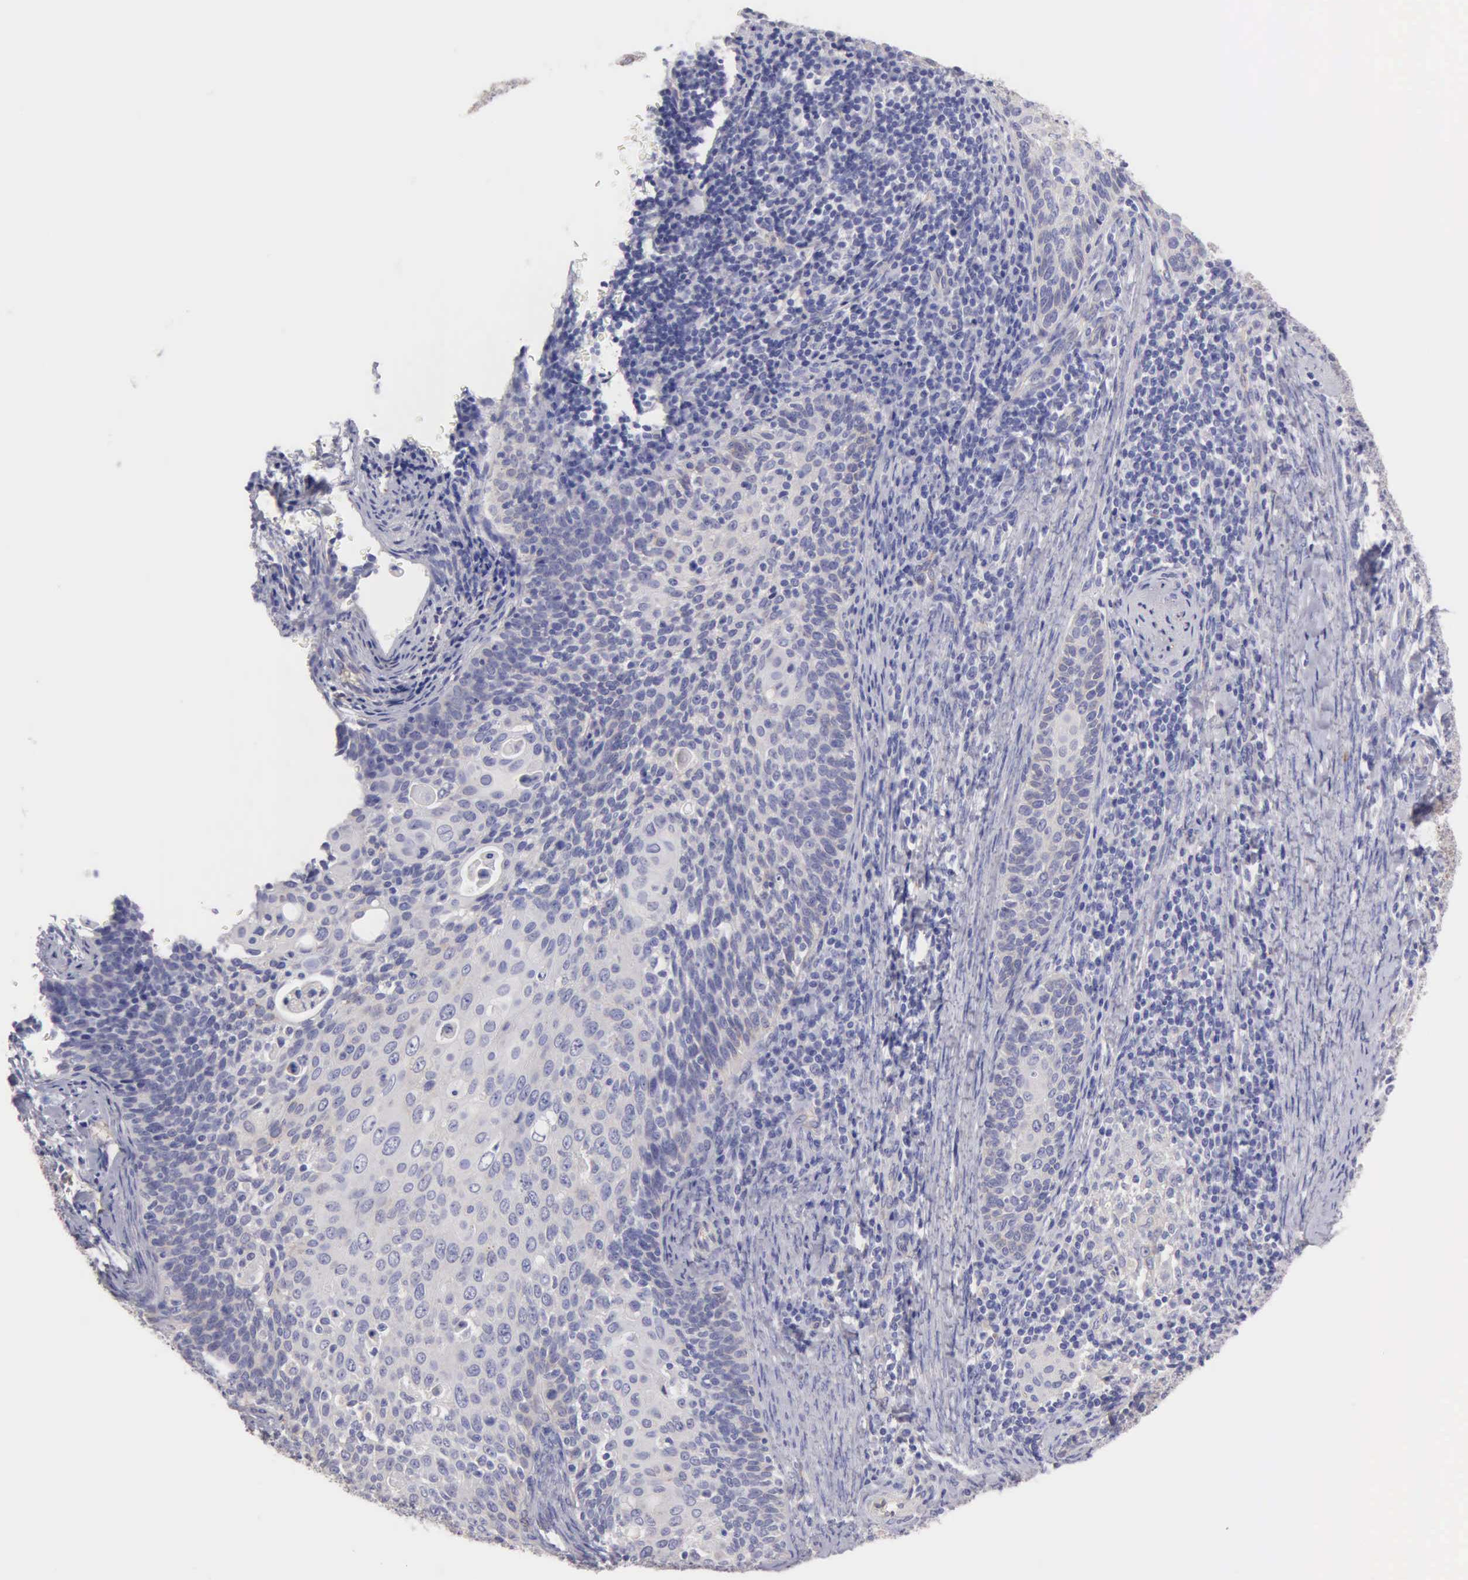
{"staining": {"intensity": "negative", "quantity": "none", "location": "none"}, "tissue": "cervical cancer", "cell_type": "Tumor cells", "image_type": "cancer", "snomed": [{"axis": "morphology", "description": "Squamous cell carcinoma, NOS"}, {"axis": "topography", "description": "Cervix"}], "caption": "Tumor cells show no significant staining in cervical cancer (squamous cell carcinoma).", "gene": "APP", "patient": {"sex": "female", "age": 33}}